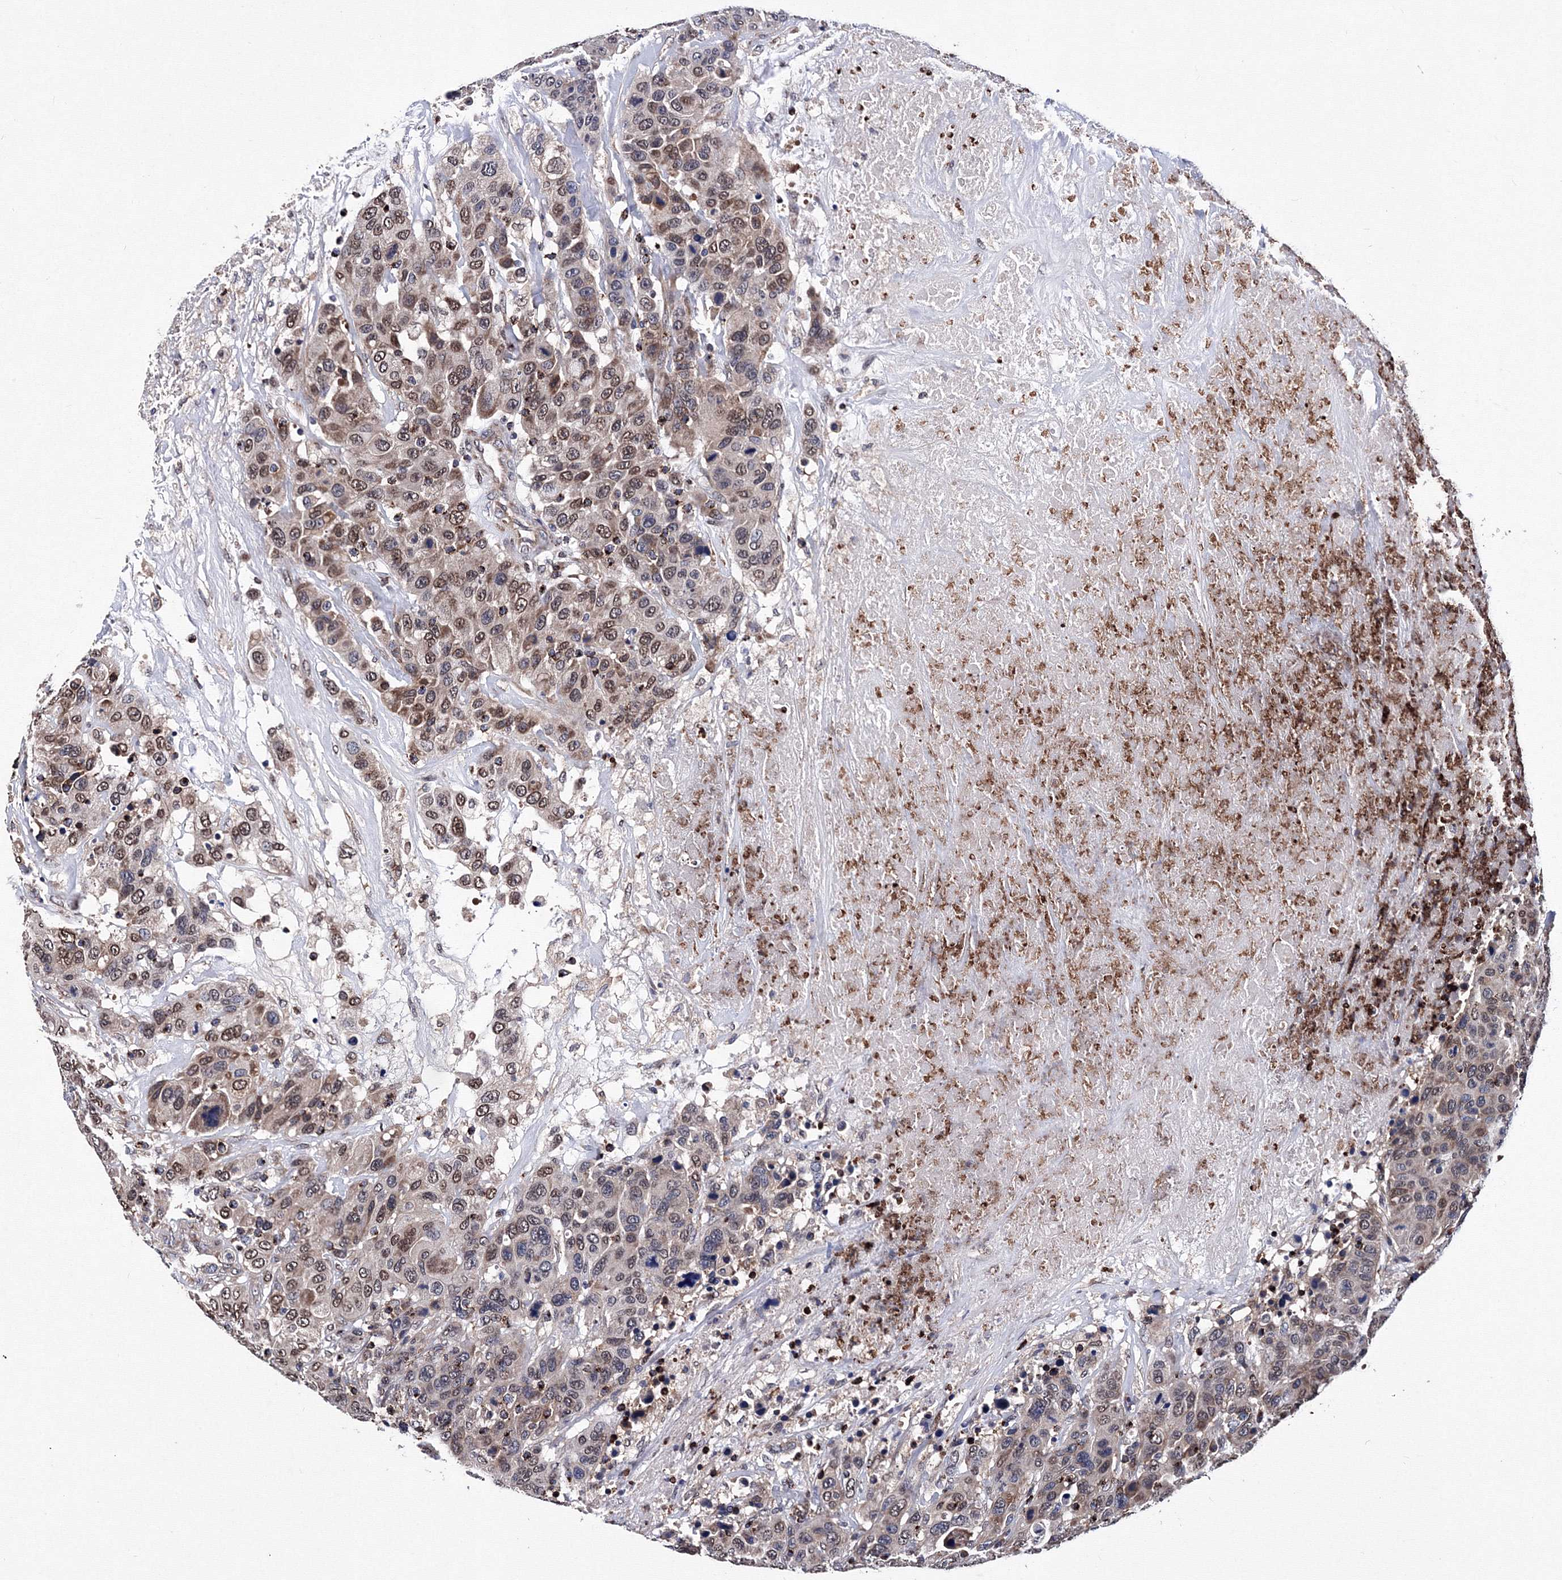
{"staining": {"intensity": "weak", "quantity": ">75%", "location": "cytoplasmic/membranous,nuclear"}, "tissue": "breast cancer", "cell_type": "Tumor cells", "image_type": "cancer", "snomed": [{"axis": "morphology", "description": "Duct carcinoma"}, {"axis": "topography", "description": "Breast"}], "caption": "IHC of breast cancer reveals low levels of weak cytoplasmic/membranous and nuclear staining in about >75% of tumor cells. Using DAB (3,3'-diaminobenzidine) (brown) and hematoxylin (blue) stains, captured at high magnification using brightfield microscopy.", "gene": "PHYKPL", "patient": {"sex": "female", "age": 37}}